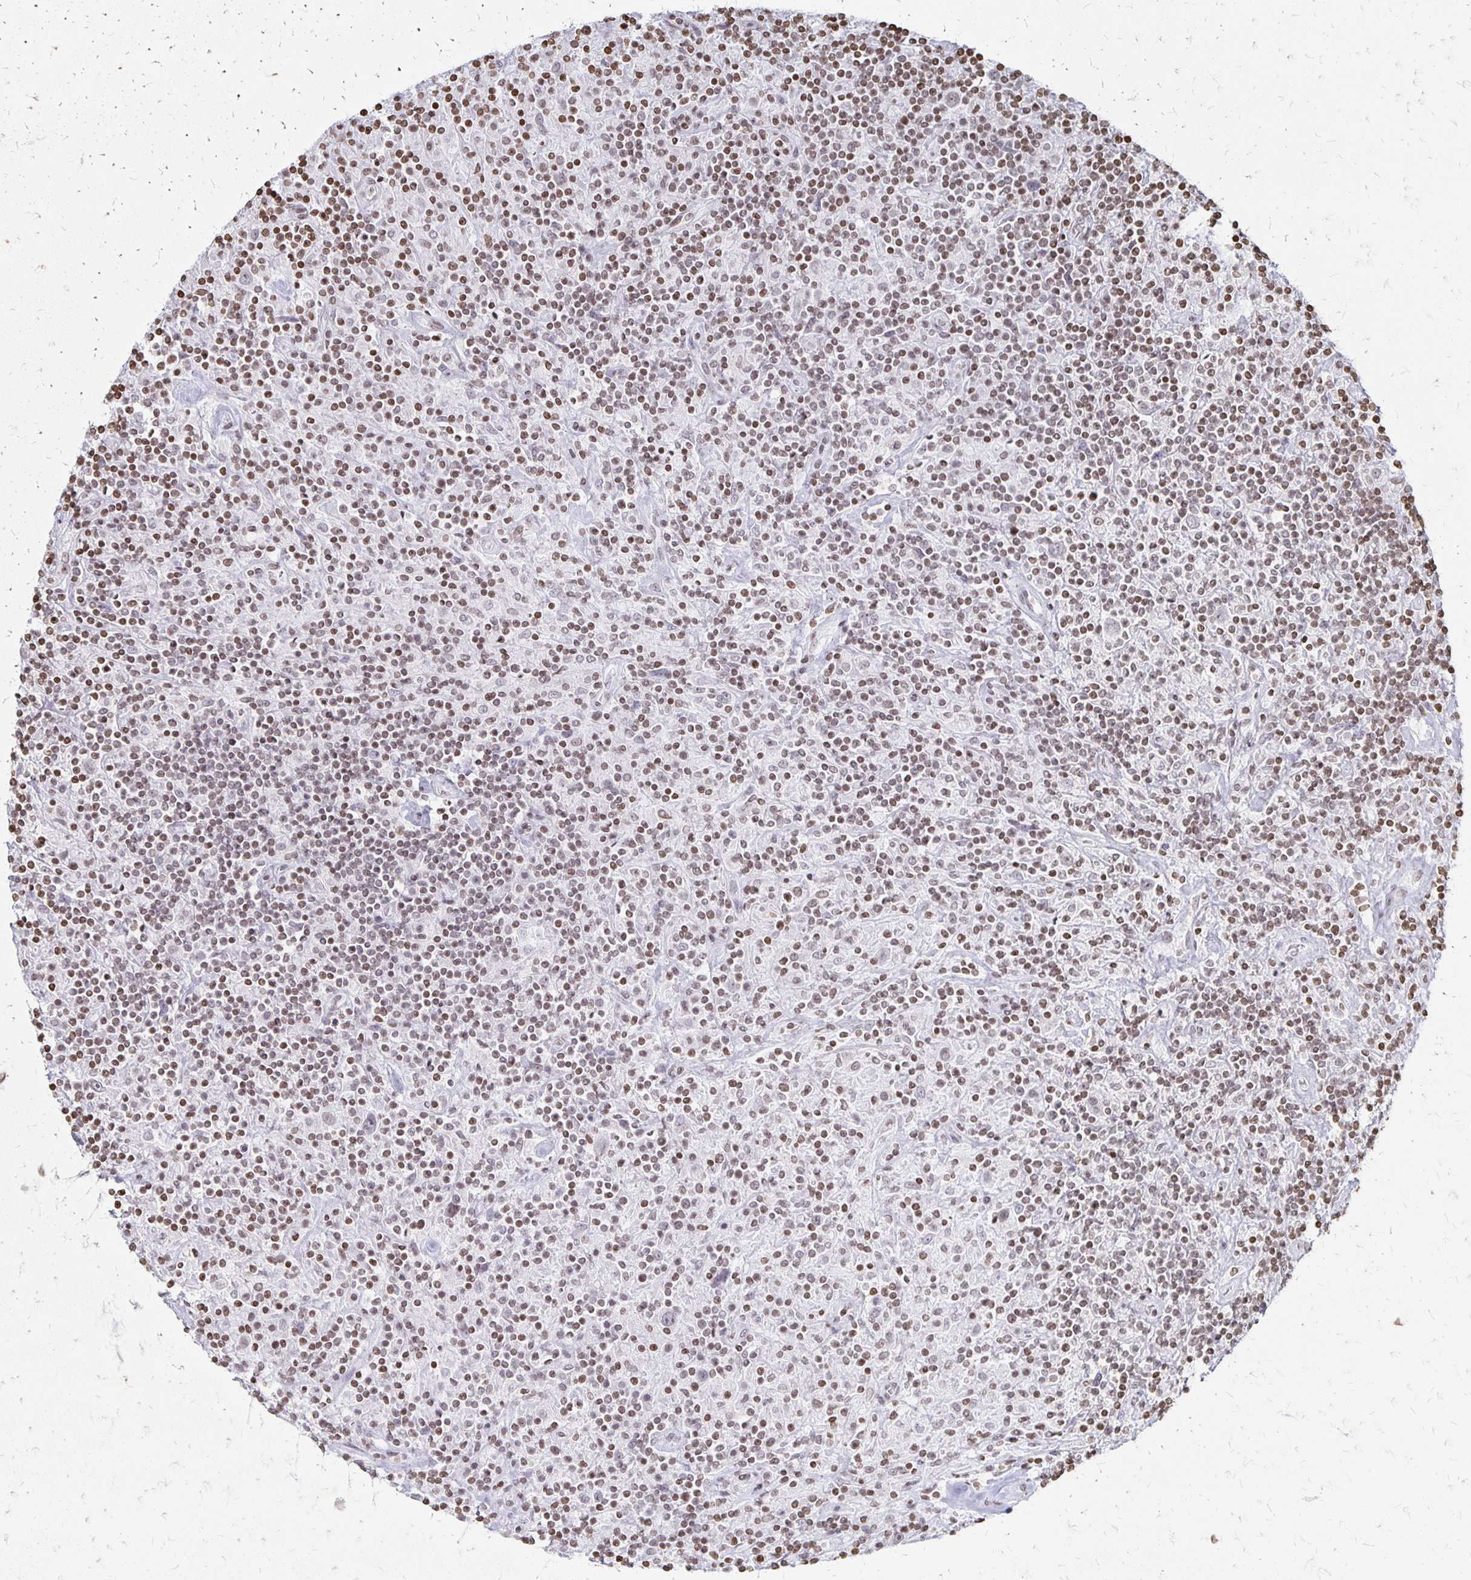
{"staining": {"intensity": "negative", "quantity": "none", "location": "none"}, "tissue": "lymphoma", "cell_type": "Tumor cells", "image_type": "cancer", "snomed": [{"axis": "morphology", "description": "Hodgkin's disease, NOS"}, {"axis": "topography", "description": "Lymph node"}], "caption": "Photomicrograph shows no protein staining in tumor cells of Hodgkin's disease tissue.", "gene": "ZNF280C", "patient": {"sex": "male", "age": 70}}